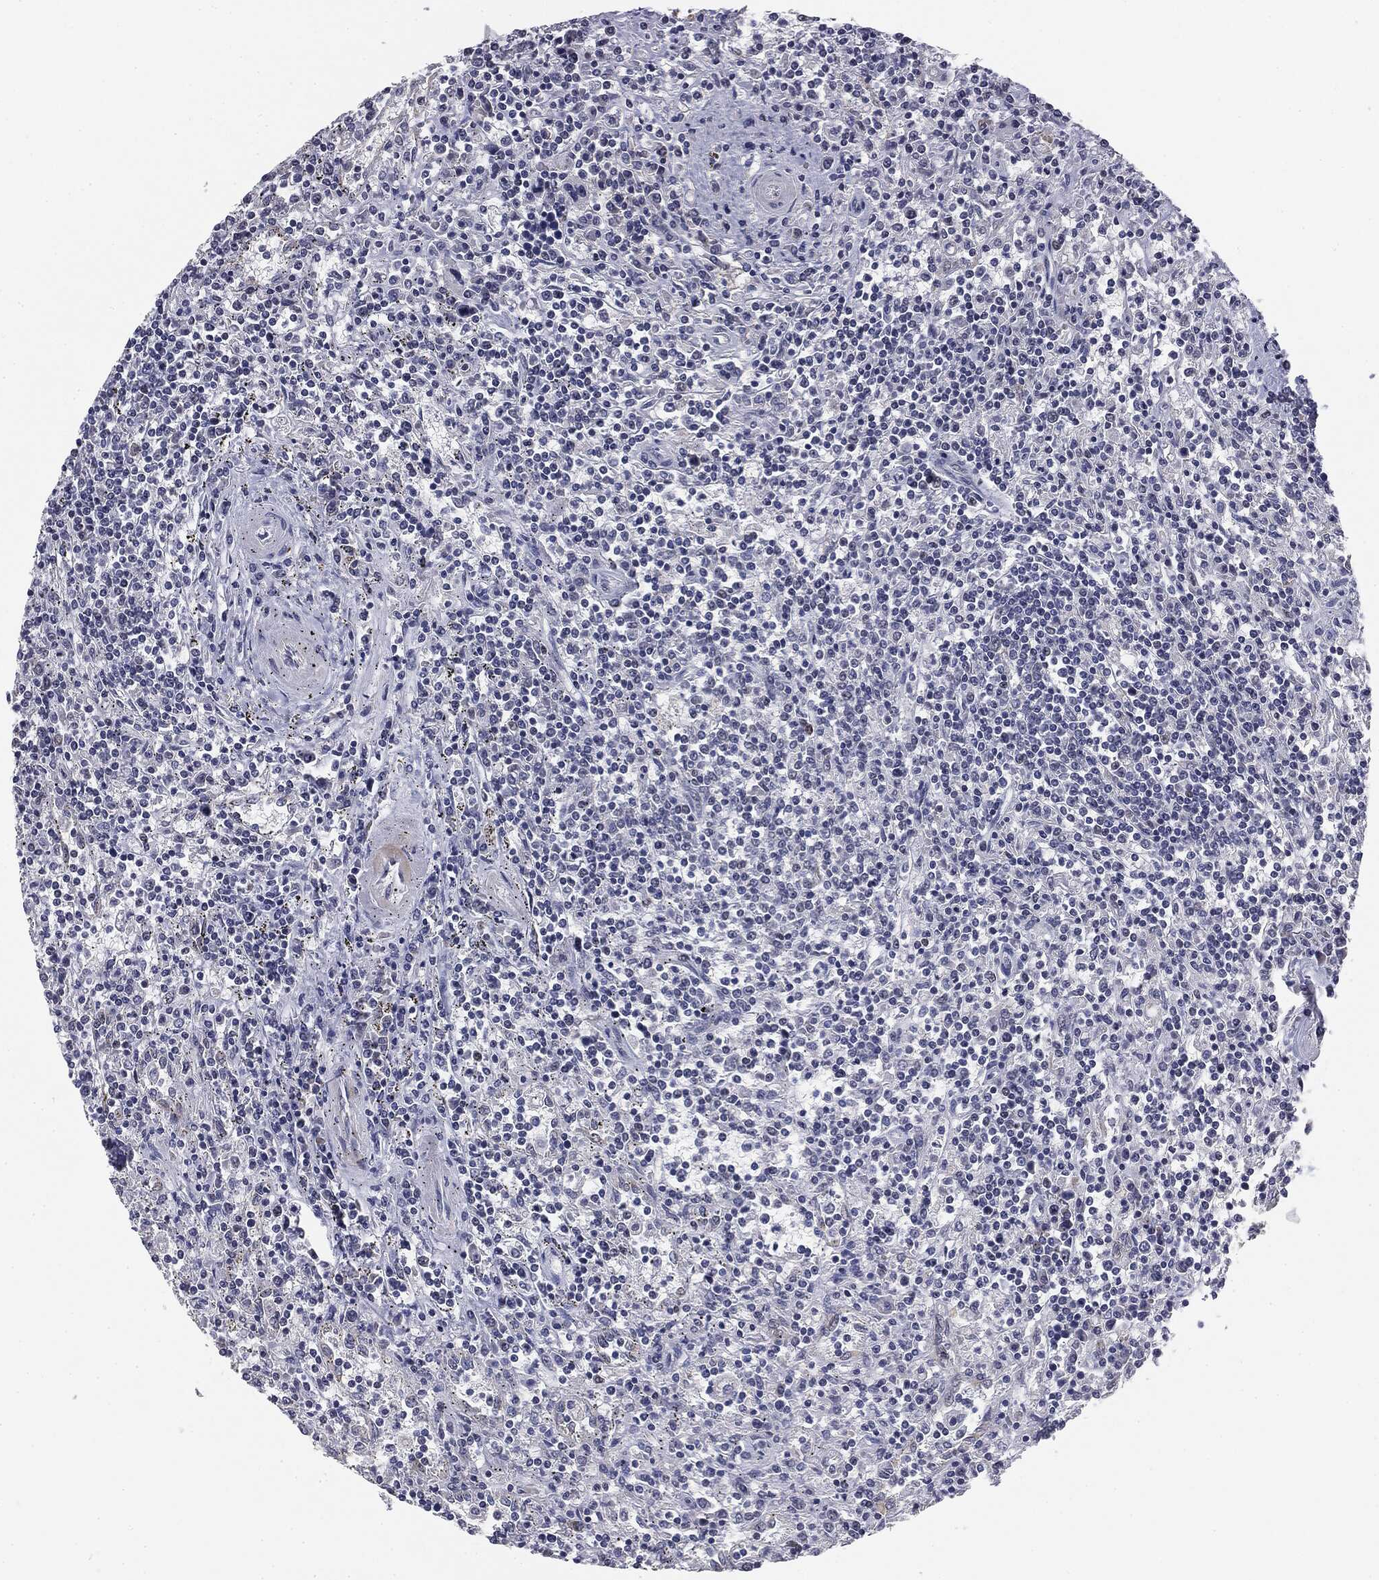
{"staining": {"intensity": "negative", "quantity": "none", "location": "none"}, "tissue": "lymphoma", "cell_type": "Tumor cells", "image_type": "cancer", "snomed": [{"axis": "morphology", "description": "Malignant lymphoma, non-Hodgkin's type, Low grade"}, {"axis": "topography", "description": "Spleen"}], "caption": "Tumor cells are negative for protein expression in human malignant lymphoma, non-Hodgkin's type (low-grade).", "gene": "MDC1", "patient": {"sex": "male", "age": 62}}